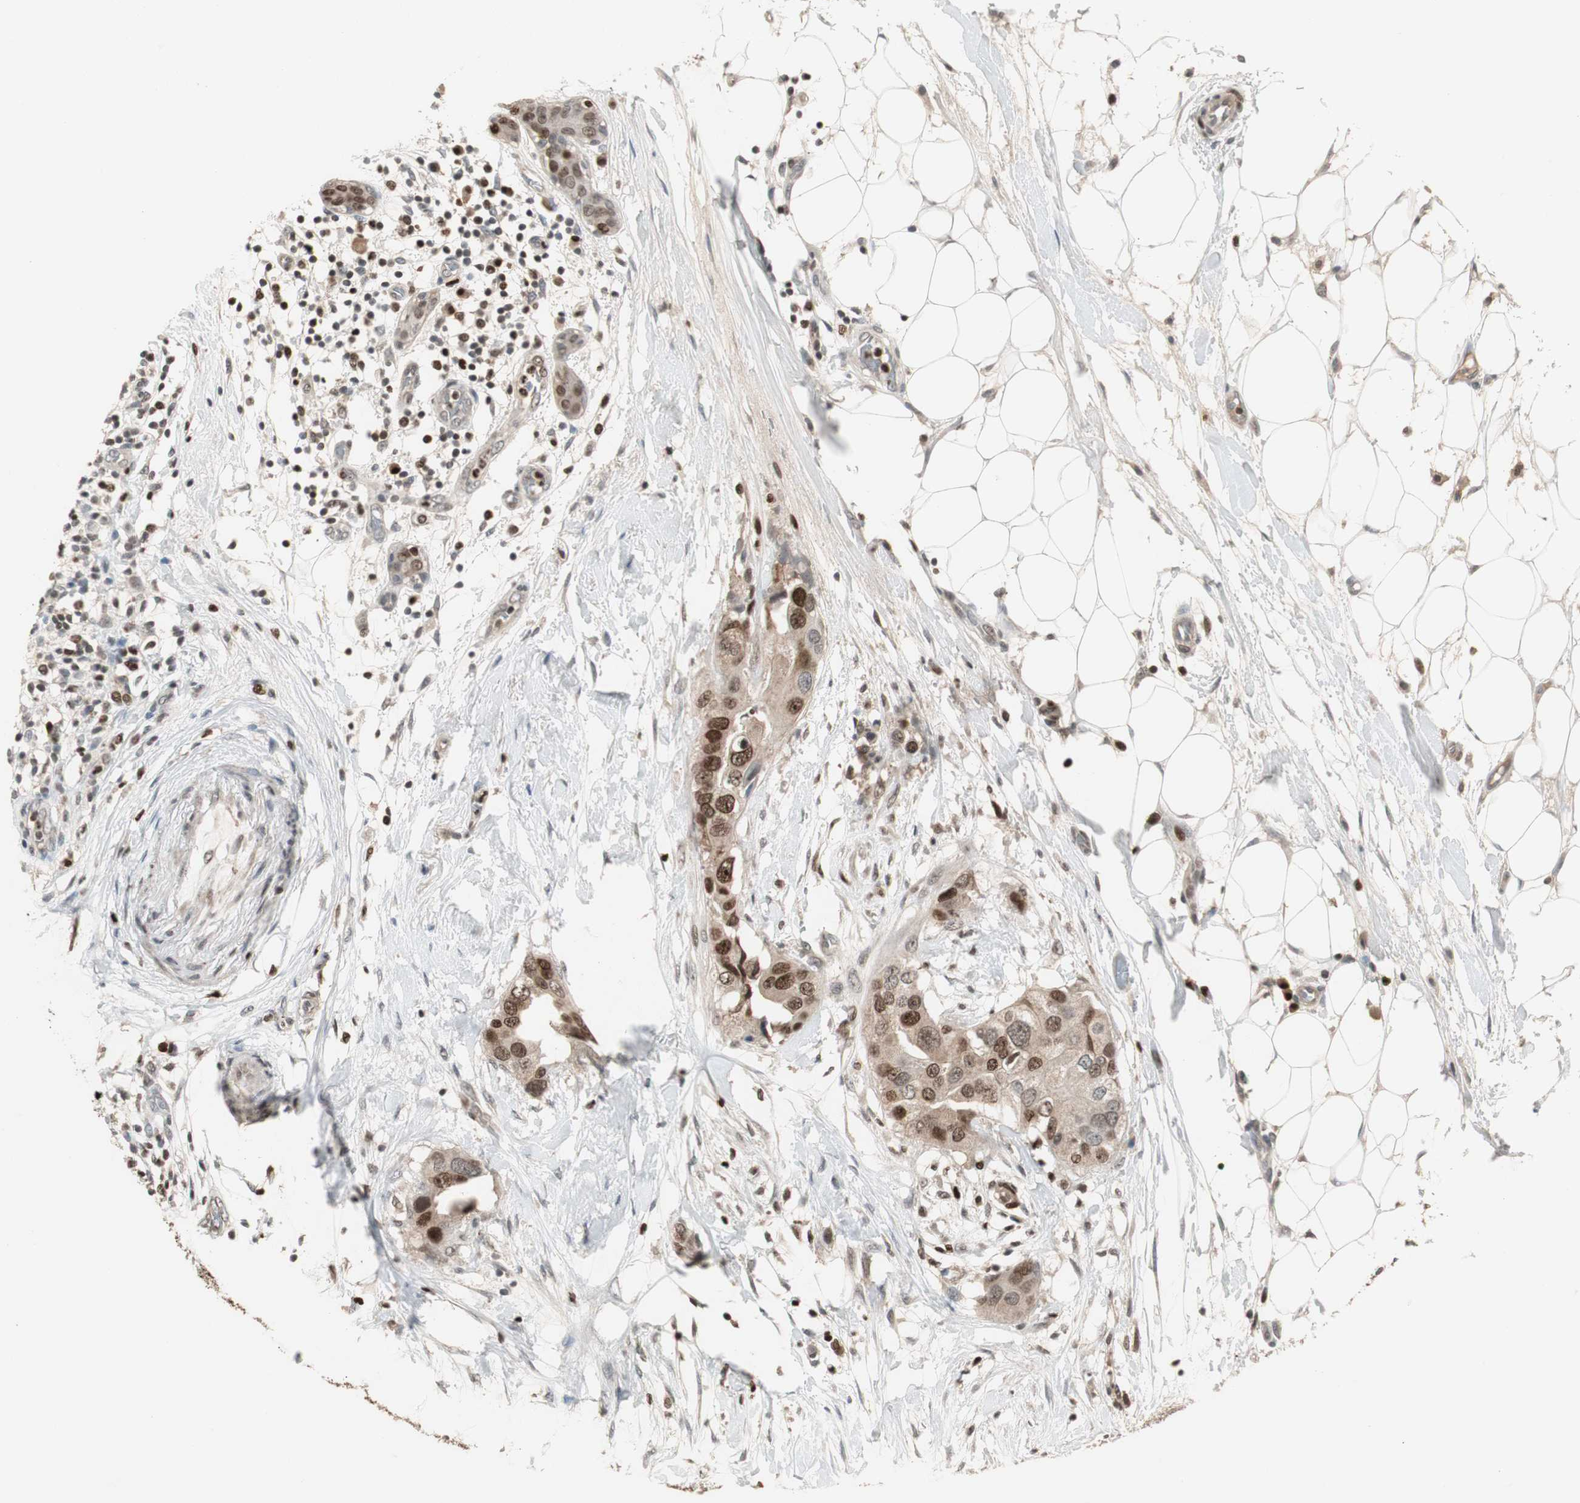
{"staining": {"intensity": "strong", "quantity": "25%-75%", "location": "nuclear"}, "tissue": "breast cancer", "cell_type": "Tumor cells", "image_type": "cancer", "snomed": [{"axis": "morphology", "description": "Duct carcinoma"}, {"axis": "topography", "description": "Breast"}], "caption": "Protein staining by immunohistochemistry displays strong nuclear staining in approximately 25%-75% of tumor cells in breast cancer (intraductal carcinoma).", "gene": "FEN1", "patient": {"sex": "female", "age": 40}}